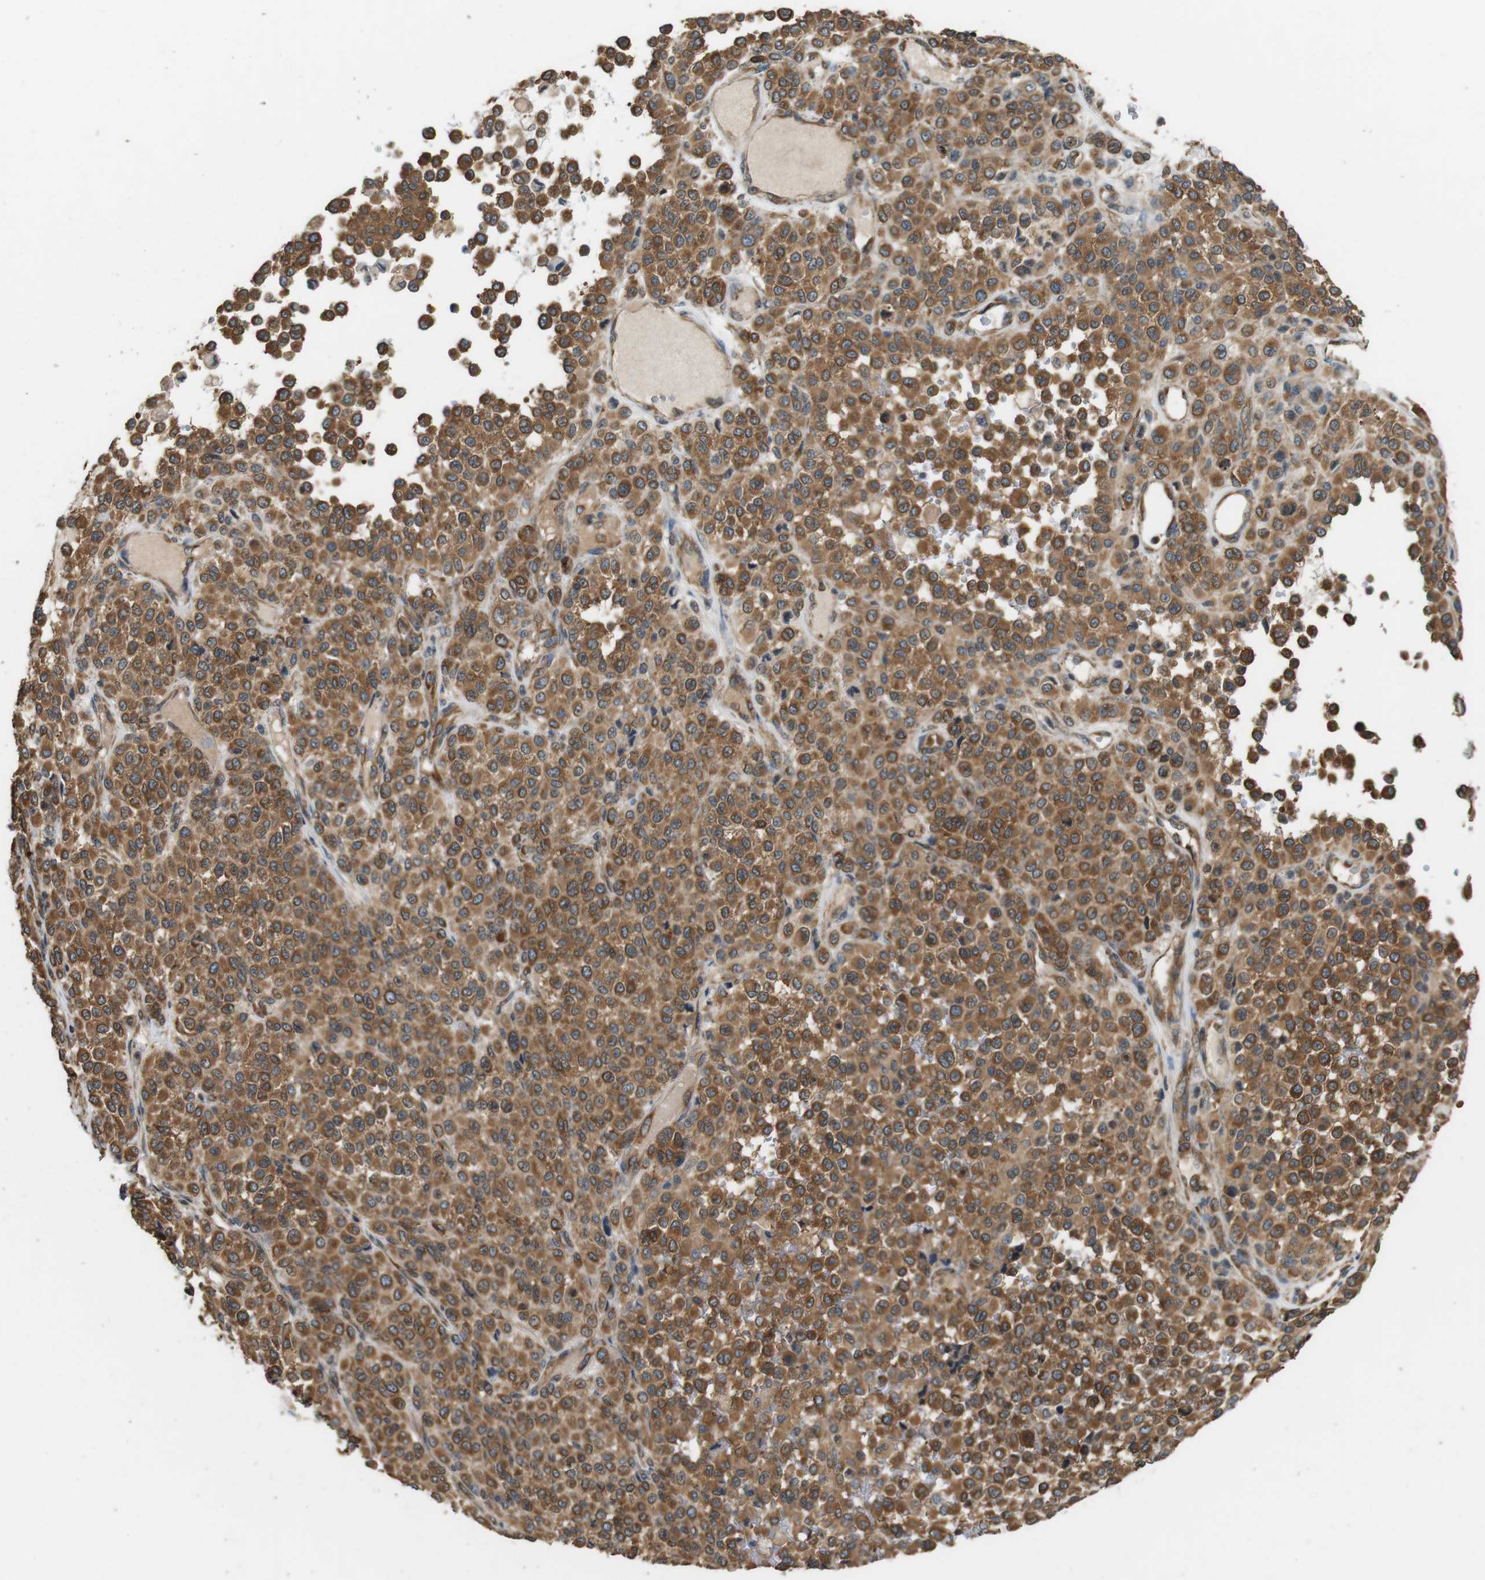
{"staining": {"intensity": "moderate", "quantity": ">75%", "location": "cytoplasmic/membranous"}, "tissue": "melanoma", "cell_type": "Tumor cells", "image_type": "cancer", "snomed": [{"axis": "morphology", "description": "Malignant melanoma, Metastatic site"}, {"axis": "topography", "description": "Pancreas"}], "caption": "There is medium levels of moderate cytoplasmic/membranous expression in tumor cells of melanoma, as demonstrated by immunohistochemical staining (brown color).", "gene": "PA2G4", "patient": {"sex": "female", "age": 30}}